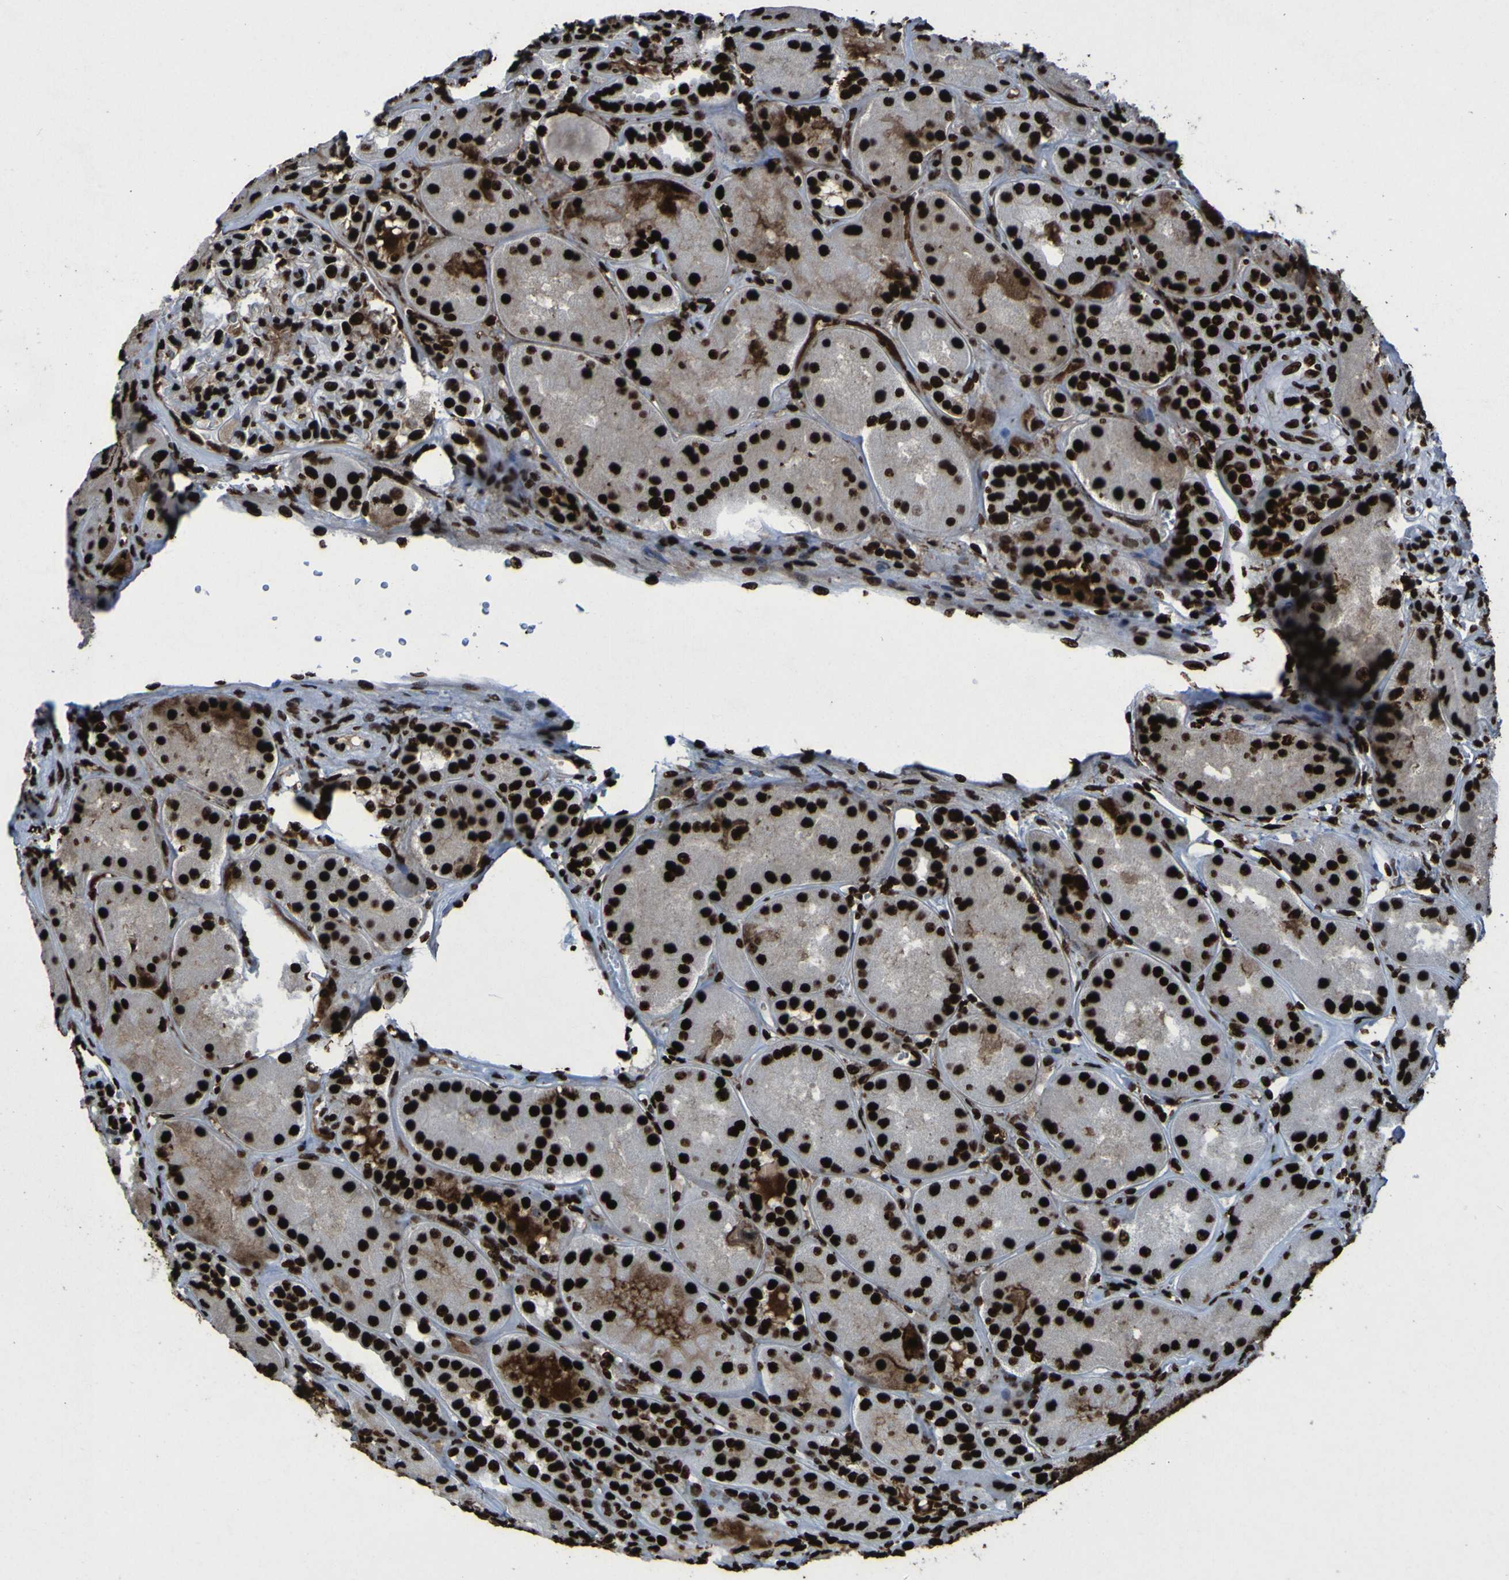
{"staining": {"intensity": "strong", "quantity": ">75%", "location": "nuclear"}, "tissue": "kidney", "cell_type": "Cells in glomeruli", "image_type": "normal", "snomed": [{"axis": "morphology", "description": "Normal tissue, NOS"}, {"axis": "topography", "description": "Kidney"}], "caption": "DAB (3,3'-diaminobenzidine) immunohistochemical staining of unremarkable kidney displays strong nuclear protein expression in about >75% of cells in glomeruli. The staining was performed using DAB (3,3'-diaminobenzidine), with brown indicating positive protein expression. Nuclei are stained blue with hematoxylin.", "gene": "NPM1", "patient": {"sex": "female", "age": 56}}